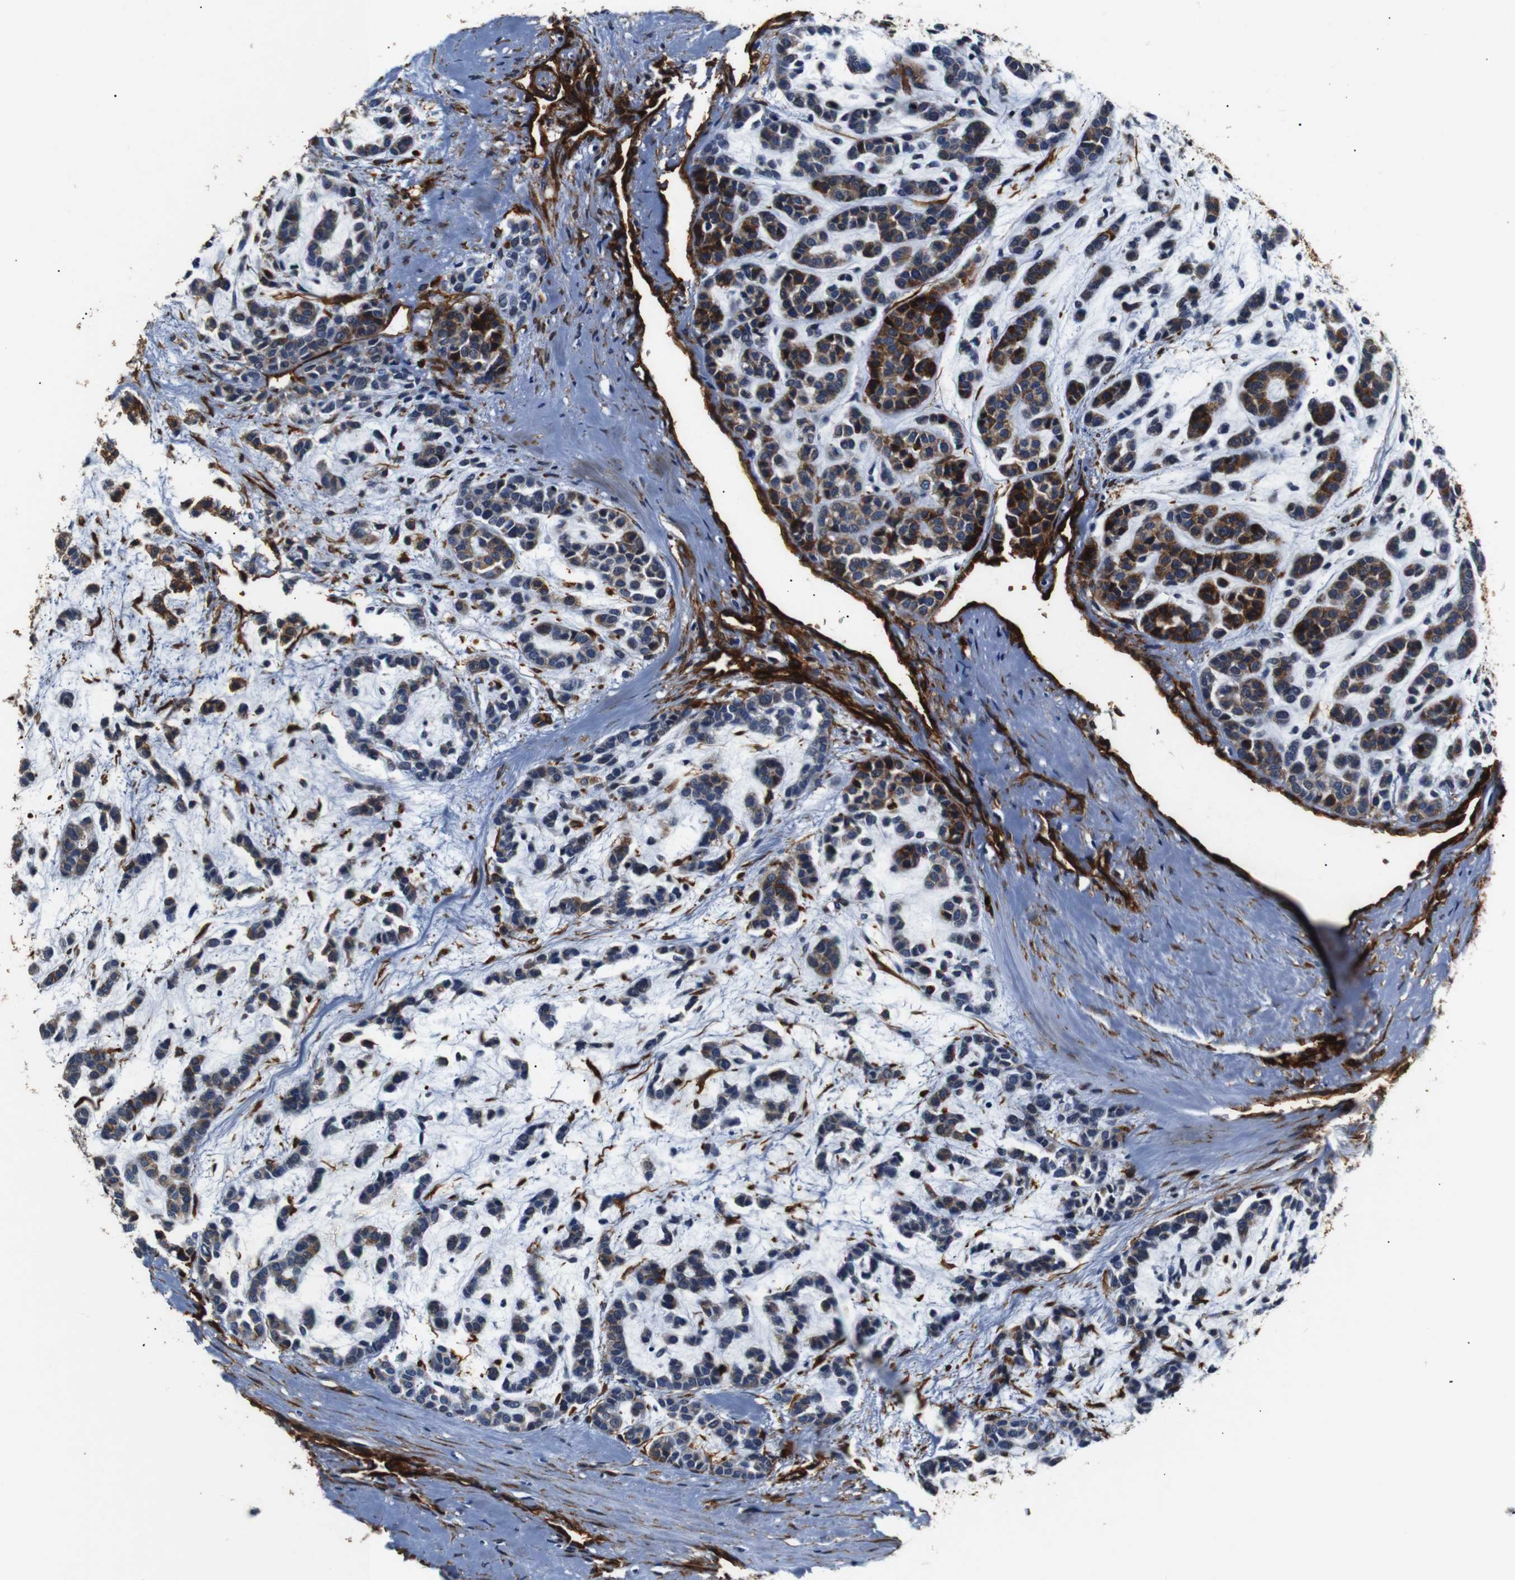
{"staining": {"intensity": "strong", "quantity": "25%-75%", "location": "cytoplasmic/membranous"}, "tissue": "head and neck cancer", "cell_type": "Tumor cells", "image_type": "cancer", "snomed": [{"axis": "morphology", "description": "Adenocarcinoma, NOS"}, {"axis": "morphology", "description": "Adenoma, NOS"}, {"axis": "topography", "description": "Head-Neck"}], "caption": "Adenocarcinoma (head and neck) stained with a protein marker displays strong staining in tumor cells.", "gene": "CAV2", "patient": {"sex": "female", "age": 55}}